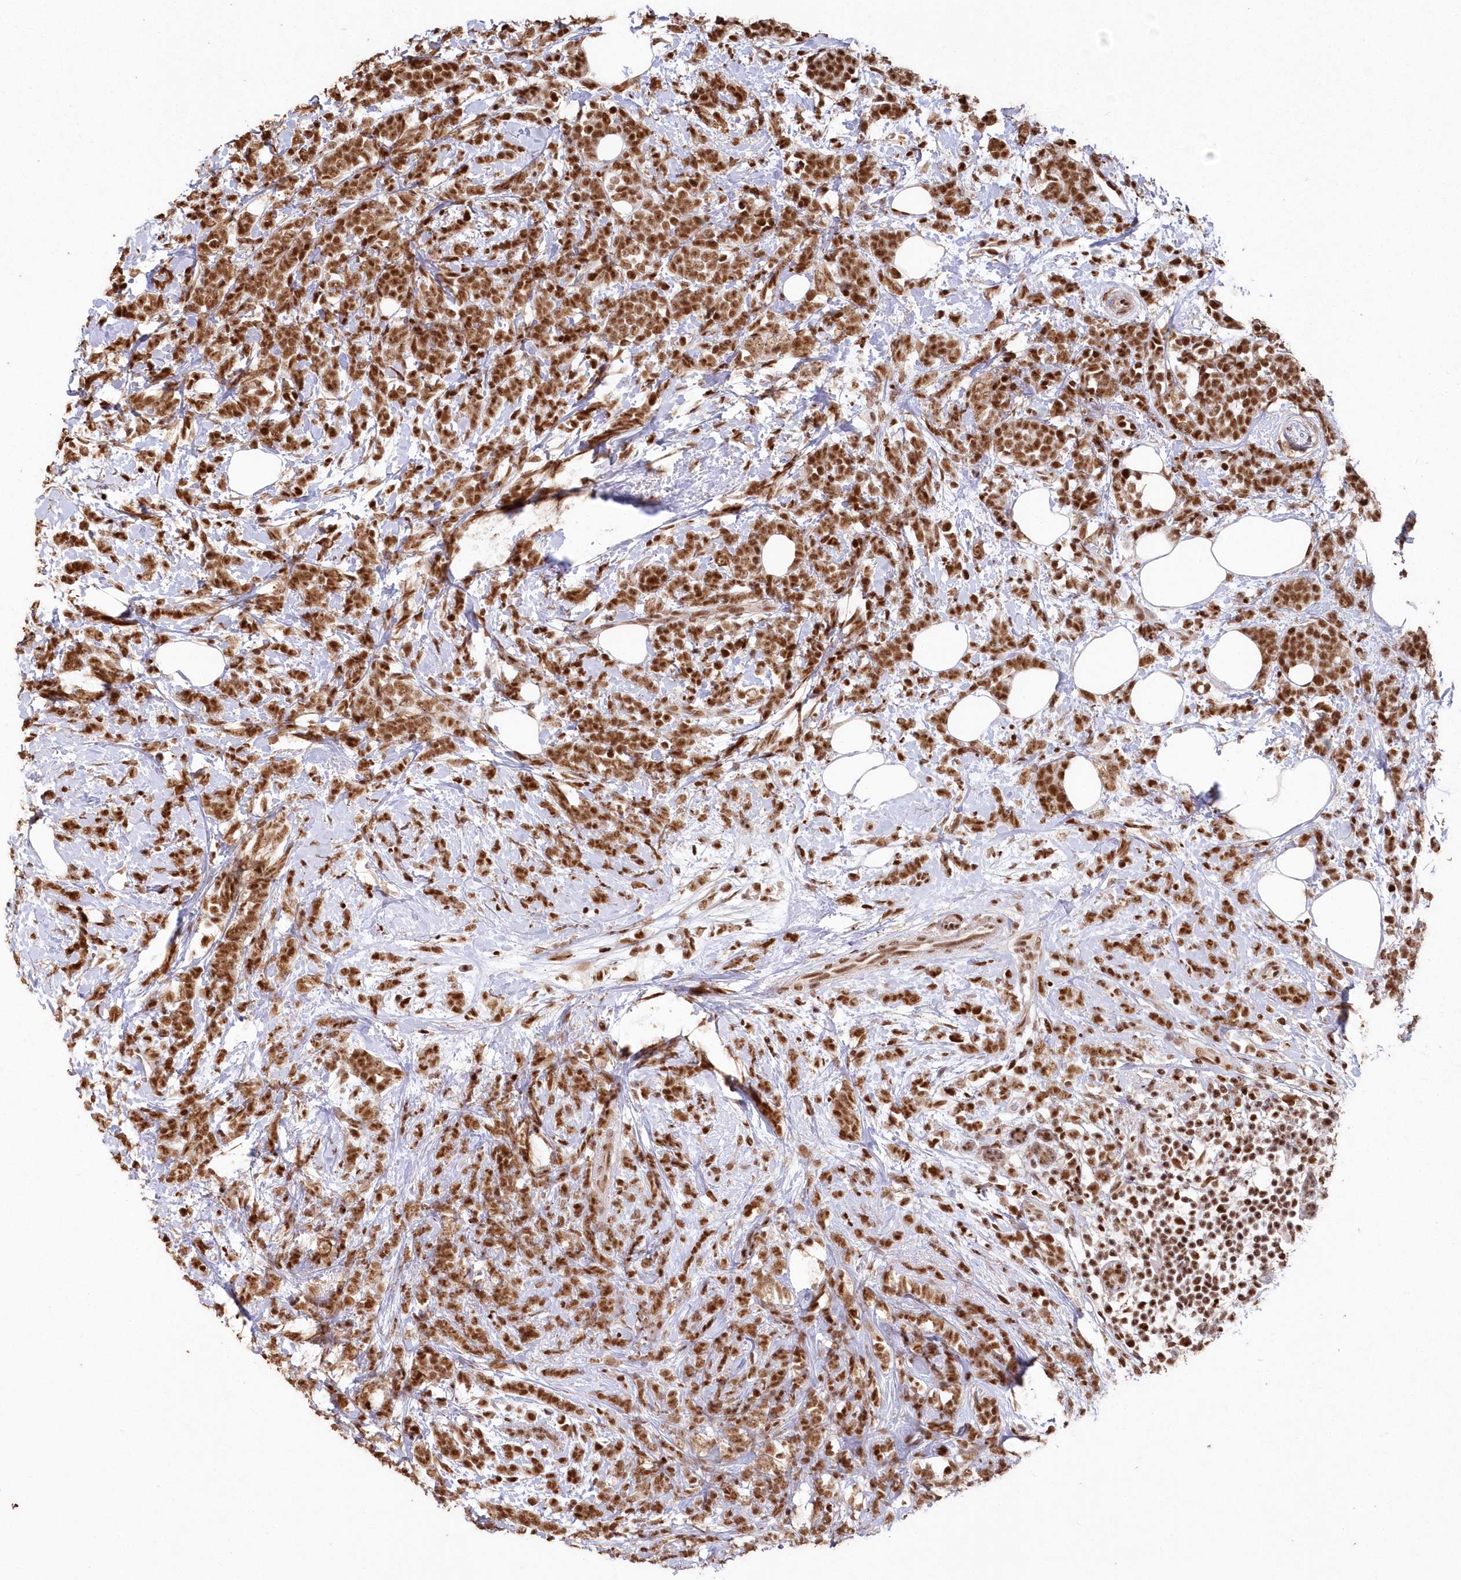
{"staining": {"intensity": "strong", "quantity": ">75%", "location": "nuclear"}, "tissue": "breast cancer", "cell_type": "Tumor cells", "image_type": "cancer", "snomed": [{"axis": "morphology", "description": "Lobular carcinoma"}, {"axis": "topography", "description": "Breast"}], "caption": "IHC staining of breast lobular carcinoma, which shows high levels of strong nuclear expression in approximately >75% of tumor cells indicating strong nuclear protein staining. The staining was performed using DAB (brown) for protein detection and nuclei were counterstained in hematoxylin (blue).", "gene": "PDS5A", "patient": {"sex": "female", "age": 58}}